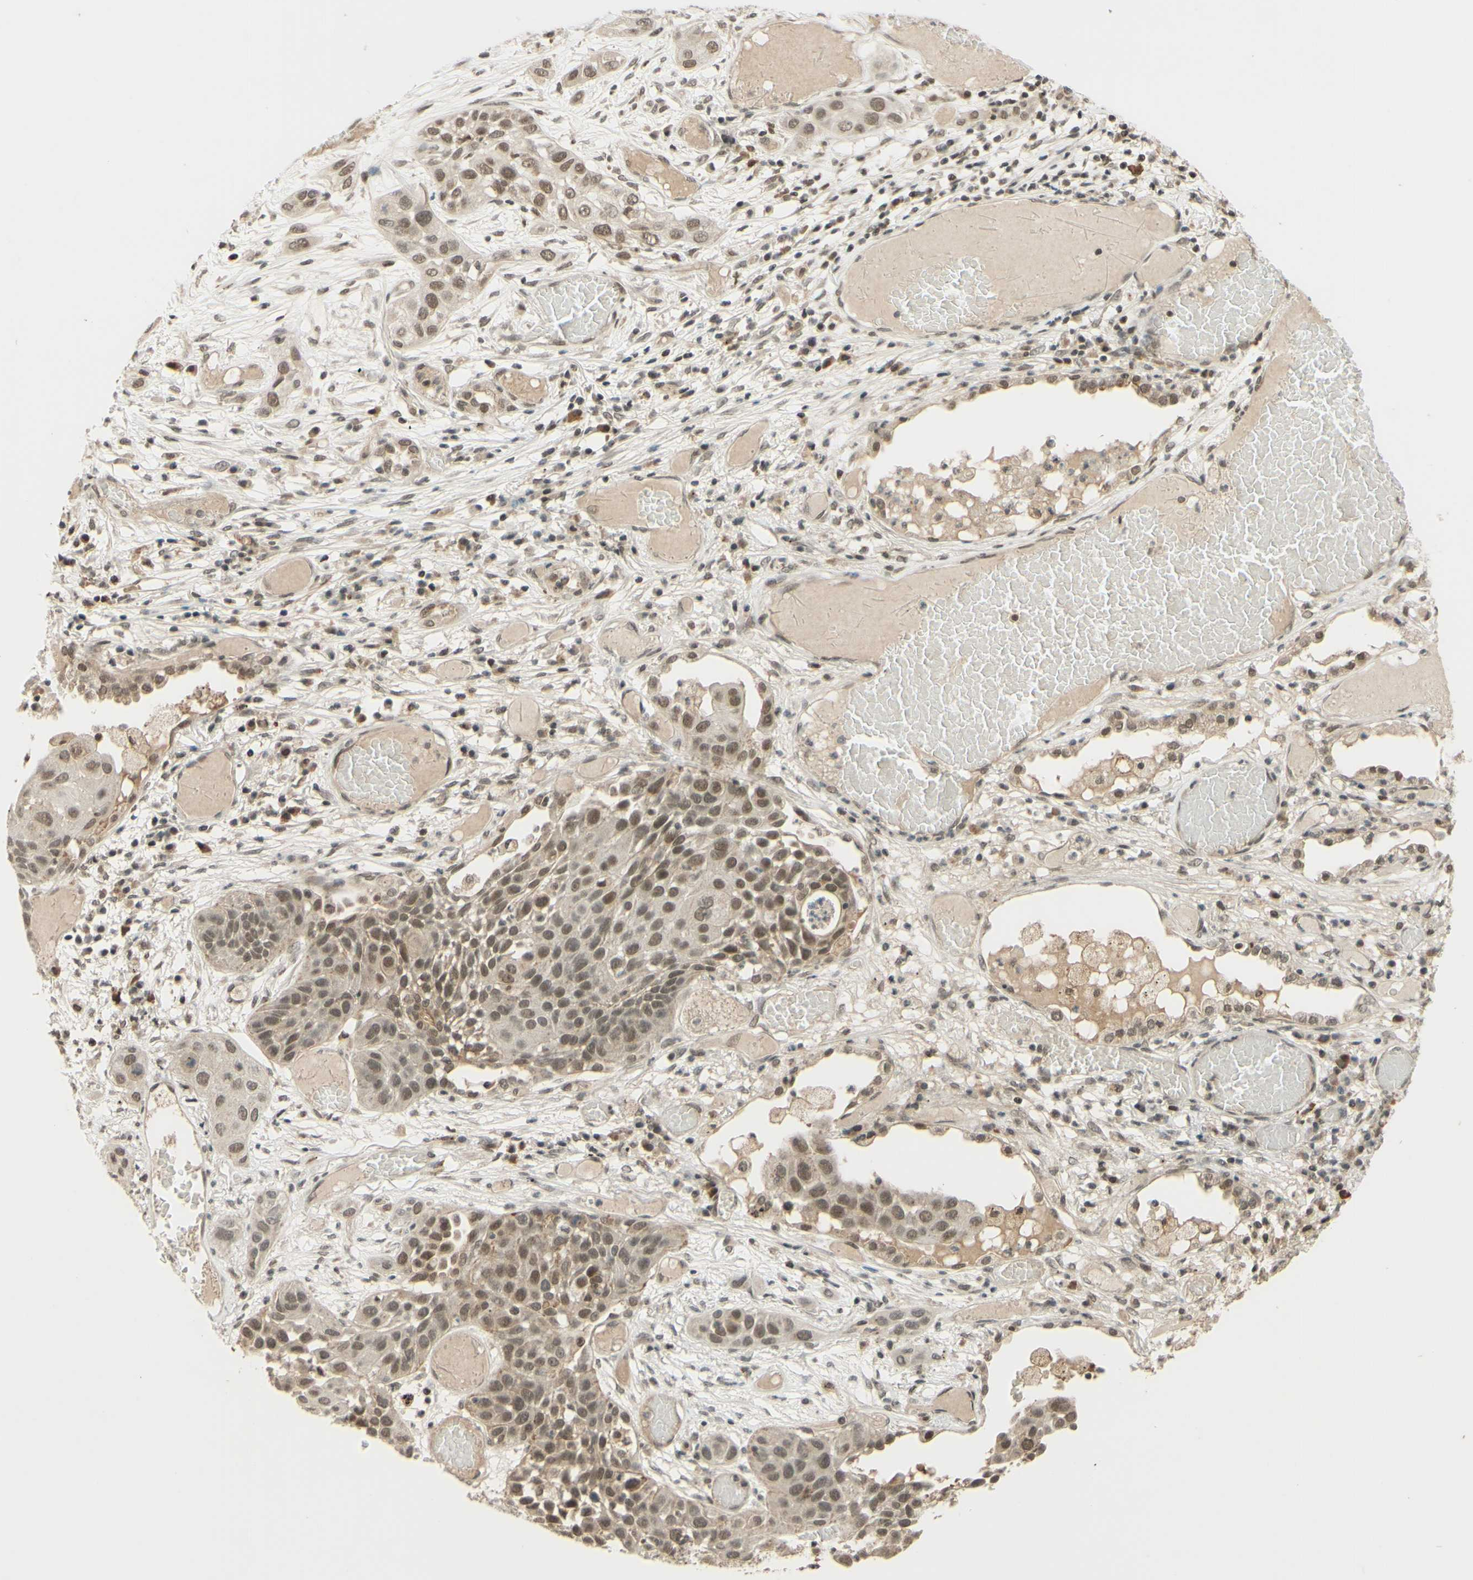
{"staining": {"intensity": "moderate", "quantity": ">75%", "location": "nuclear"}, "tissue": "lung cancer", "cell_type": "Tumor cells", "image_type": "cancer", "snomed": [{"axis": "morphology", "description": "Squamous cell carcinoma, NOS"}, {"axis": "topography", "description": "Lung"}], "caption": "Immunohistochemical staining of lung cancer (squamous cell carcinoma) demonstrates medium levels of moderate nuclear protein expression in about >75% of tumor cells.", "gene": "SMARCB1", "patient": {"sex": "male", "age": 71}}